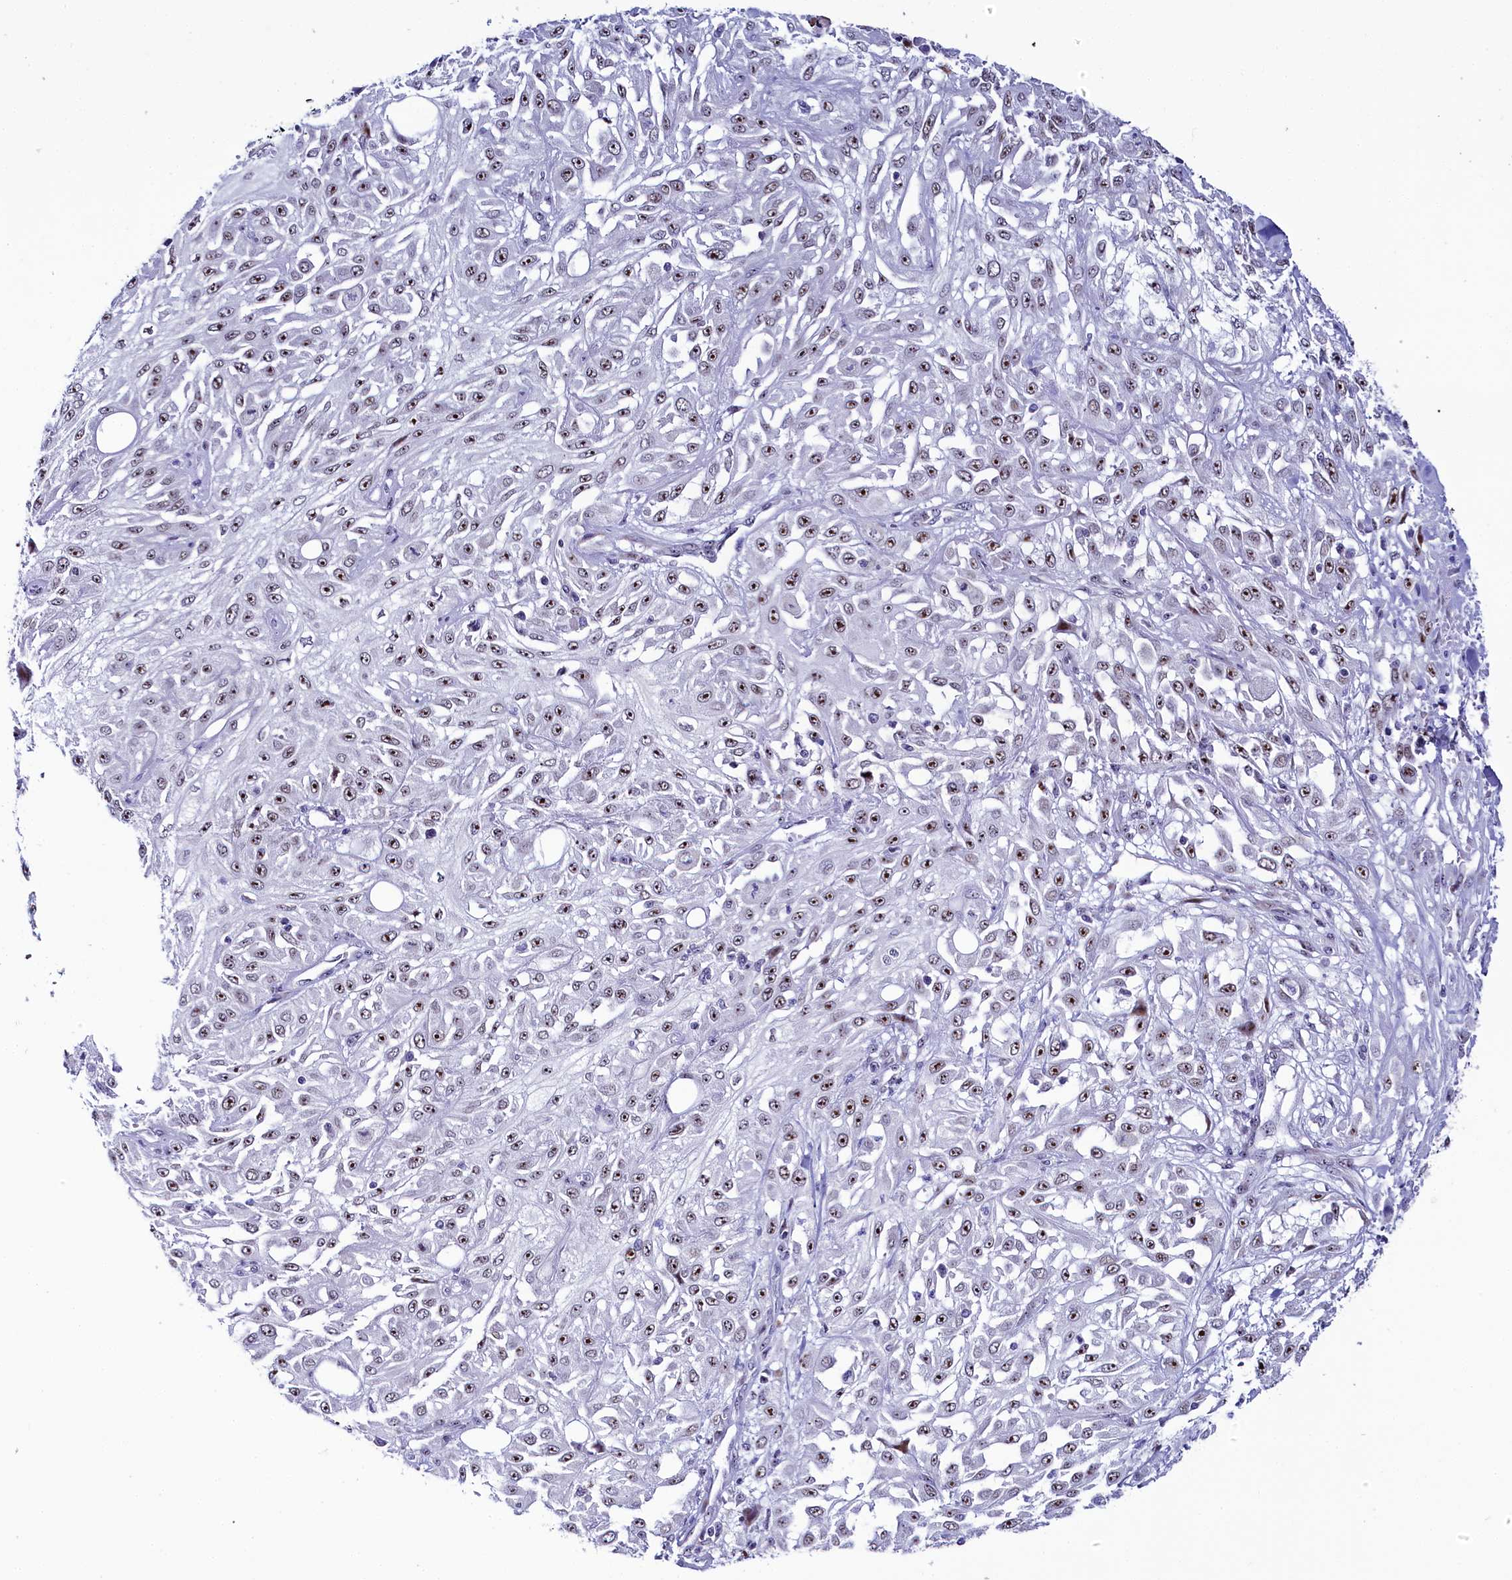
{"staining": {"intensity": "moderate", "quantity": ">75%", "location": "nuclear"}, "tissue": "skin cancer", "cell_type": "Tumor cells", "image_type": "cancer", "snomed": [{"axis": "morphology", "description": "Squamous cell carcinoma, NOS"}, {"axis": "morphology", "description": "Squamous cell carcinoma, metastatic, NOS"}, {"axis": "topography", "description": "Skin"}, {"axis": "topography", "description": "Lymph node"}], "caption": "Metastatic squamous cell carcinoma (skin) tissue reveals moderate nuclear positivity in approximately >75% of tumor cells, visualized by immunohistochemistry. The protein of interest is stained brown, and the nuclei are stained in blue (DAB IHC with brightfield microscopy, high magnification).", "gene": "TCOF1", "patient": {"sex": "male", "age": 75}}